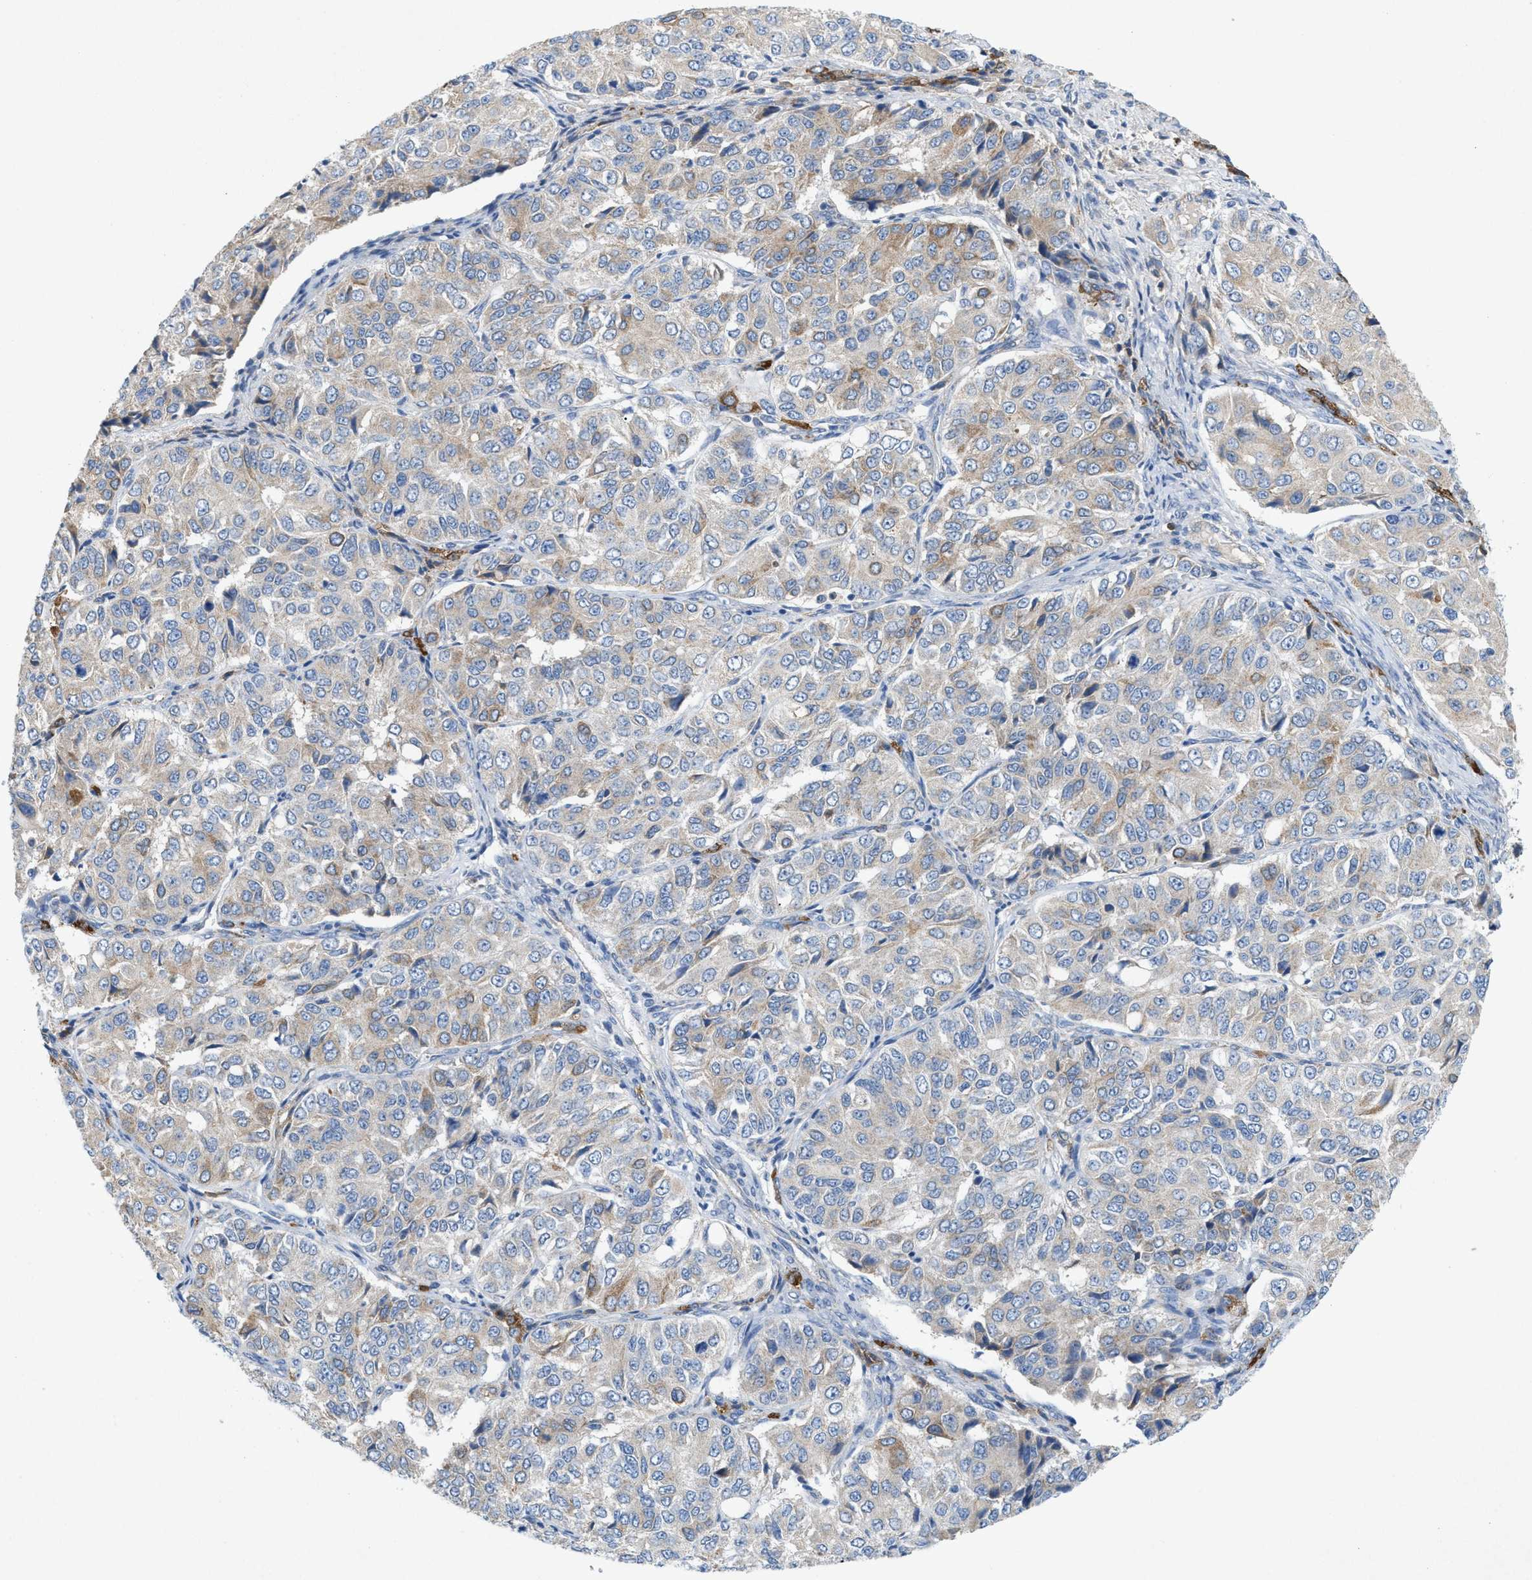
{"staining": {"intensity": "weak", "quantity": "<25%", "location": "cytoplasmic/membranous"}, "tissue": "ovarian cancer", "cell_type": "Tumor cells", "image_type": "cancer", "snomed": [{"axis": "morphology", "description": "Carcinoma, endometroid"}, {"axis": "topography", "description": "Ovary"}], "caption": "Tumor cells are negative for protein expression in human ovarian cancer.", "gene": "DYNC2I1", "patient": {"sex": "female", "age": 51}}